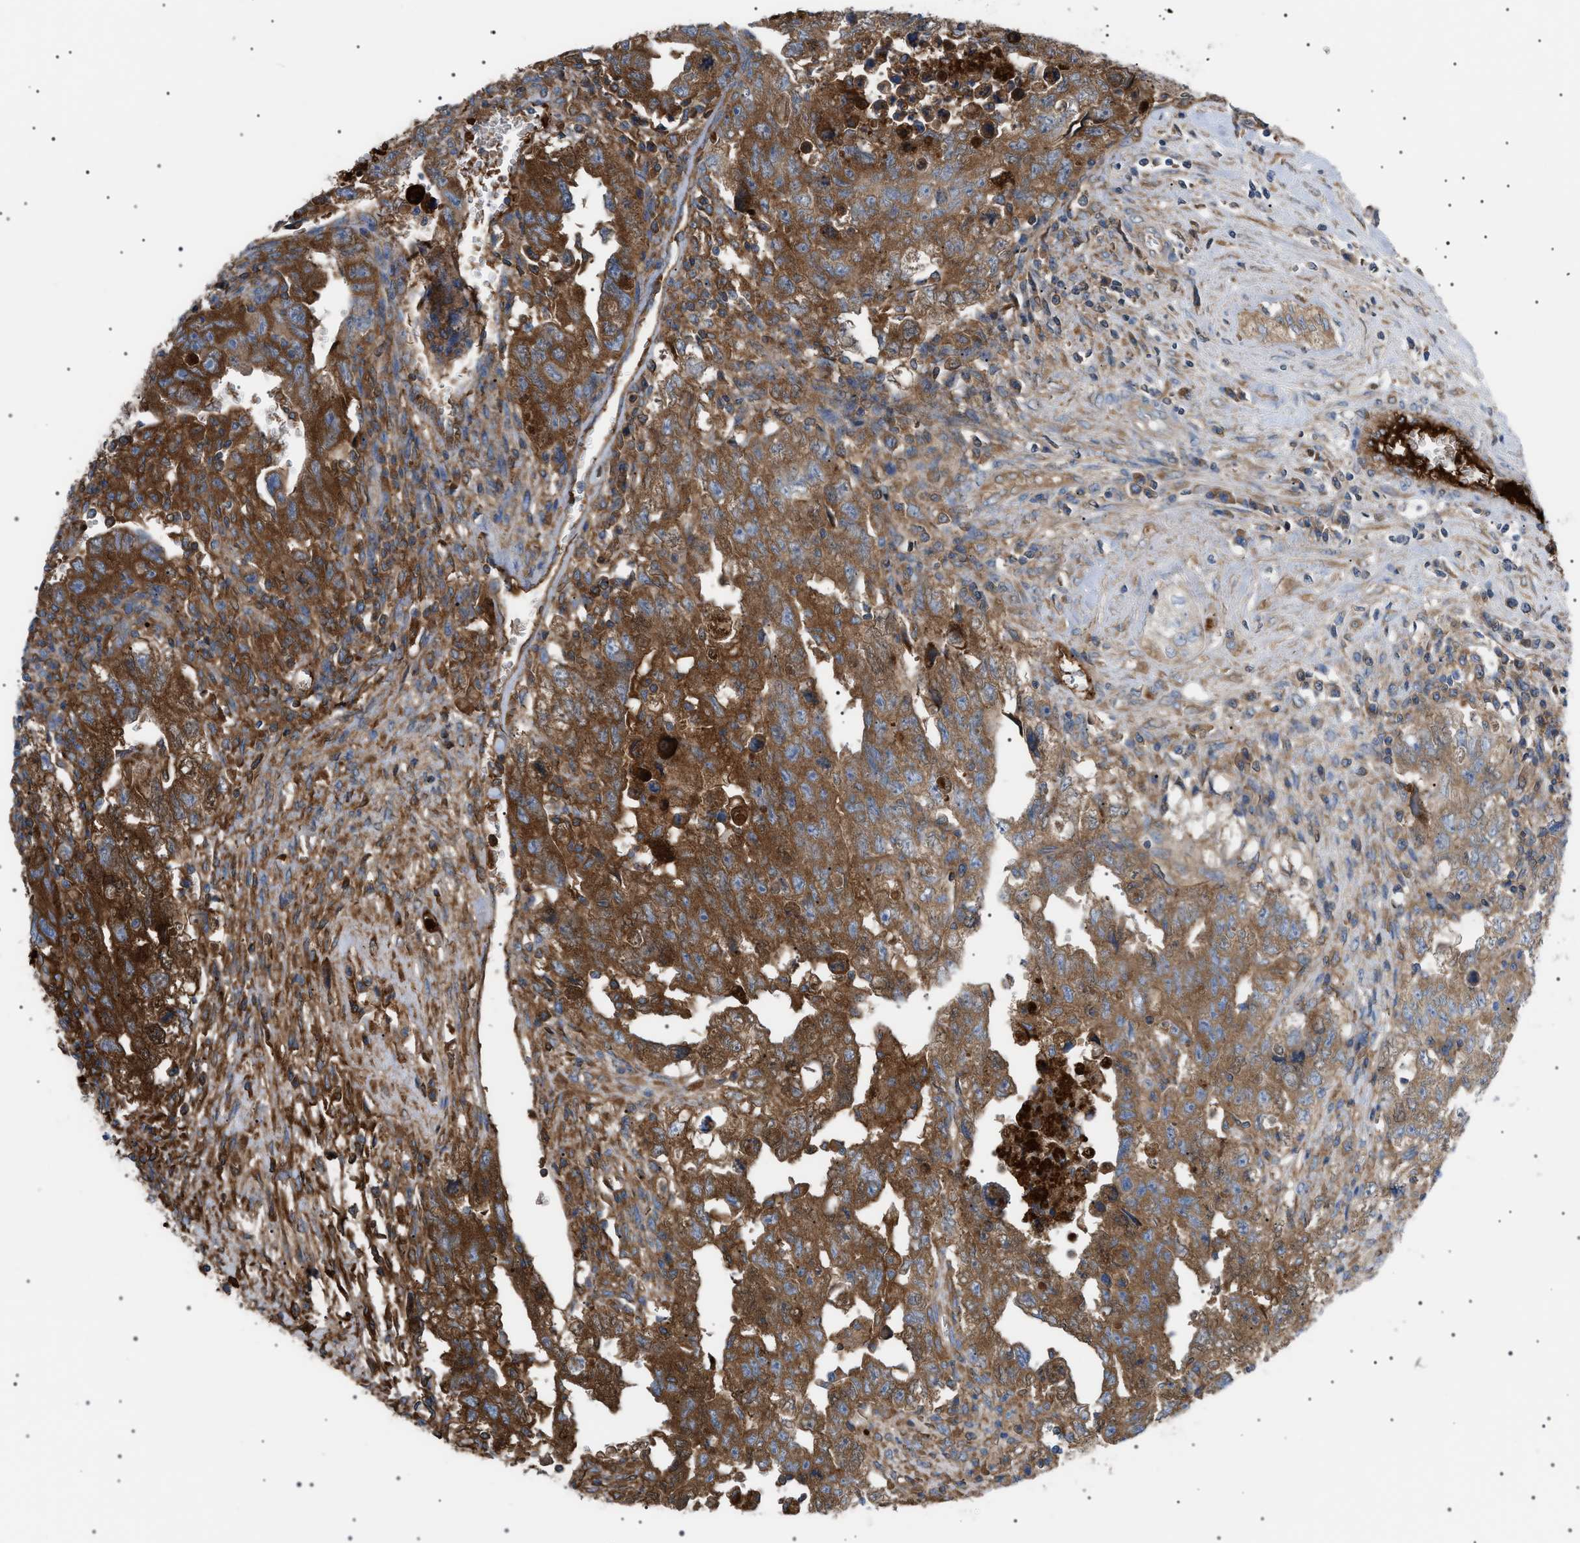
{"staining": {"intensity": "weak", "quantity": ">75%", "location": "cytoplasmic/membranous"}, "tissue": "testis cancer", "cell_type": "Tumor cells", "image_type": "cancer", "snomed": [{"axis": "morphology", "description": "Carcinoma, Embryonal, NOS"}, {"axis": "topography", "description": "Testis"}], "caption": "IHC staining of testis cancer (embryonal carcinoma), which demonstrates low levels of weak cytoplasmic/membranous positivity in about >75% of tumor cells indicating weak cytoplasmic/membranous protein expression. The staining was performed using DAB (brown) for protein detection and nuclei were counterstained in hematoxylin (blue).", "gene": "LPA", "patient": {"sex": "male", "age": 28}}